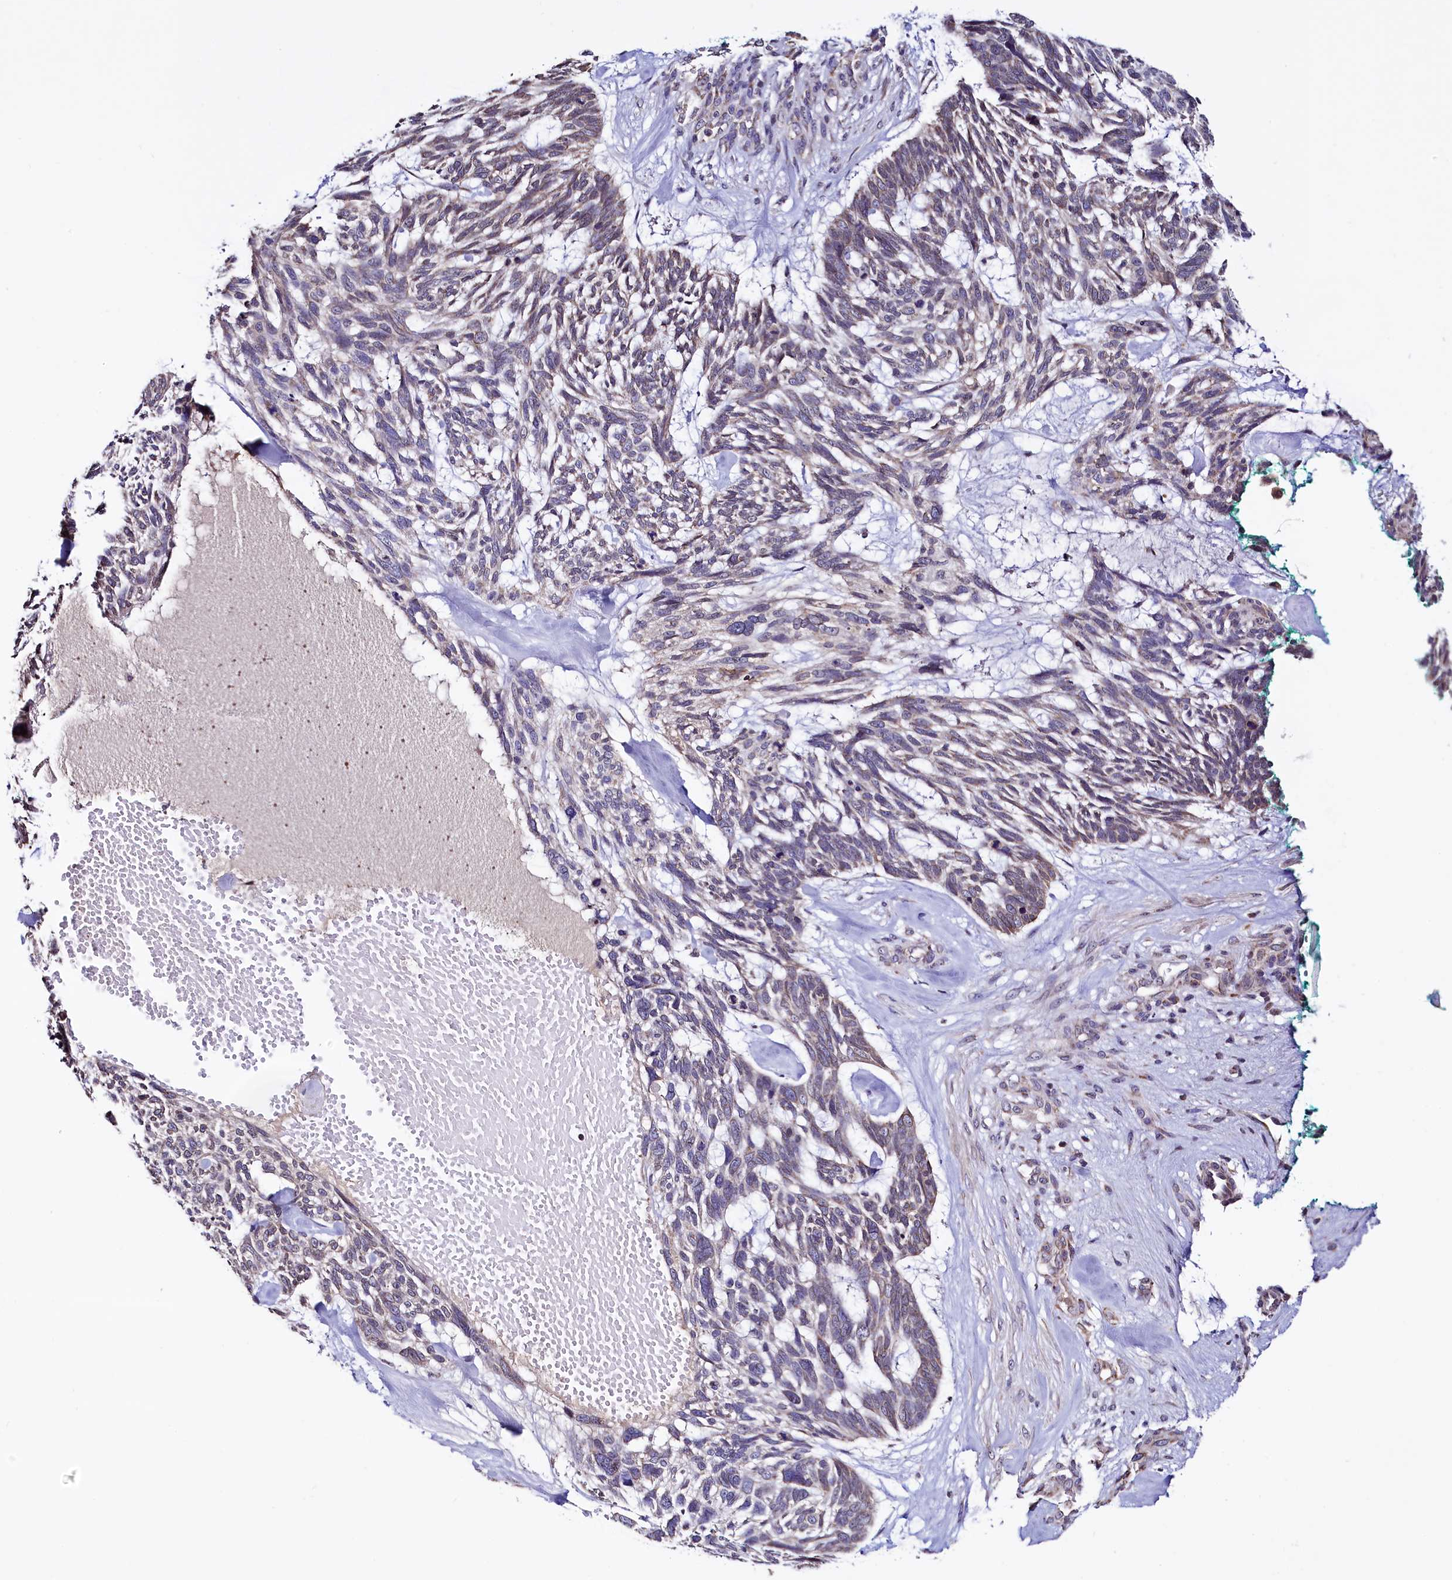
{"staining": {"intensity": "weak", "quantity": "<25%", "location": "cytoplasmic/membranous"}, "tissue": "skin cancer", "cell_type": "Tumor cells", "image_type": "cancer", "snomed": [{"axis": "morphology", "description": "Basal cell carcinoma"}, {"axis": "topography", "description": "Skin"}], "caption": "The micrograph exhibits no significant expression in tumor cells of skin cancer (basal cell carcinoma).", "gene": "HAND1", "patient": {"sex": "male", "age": 88}}